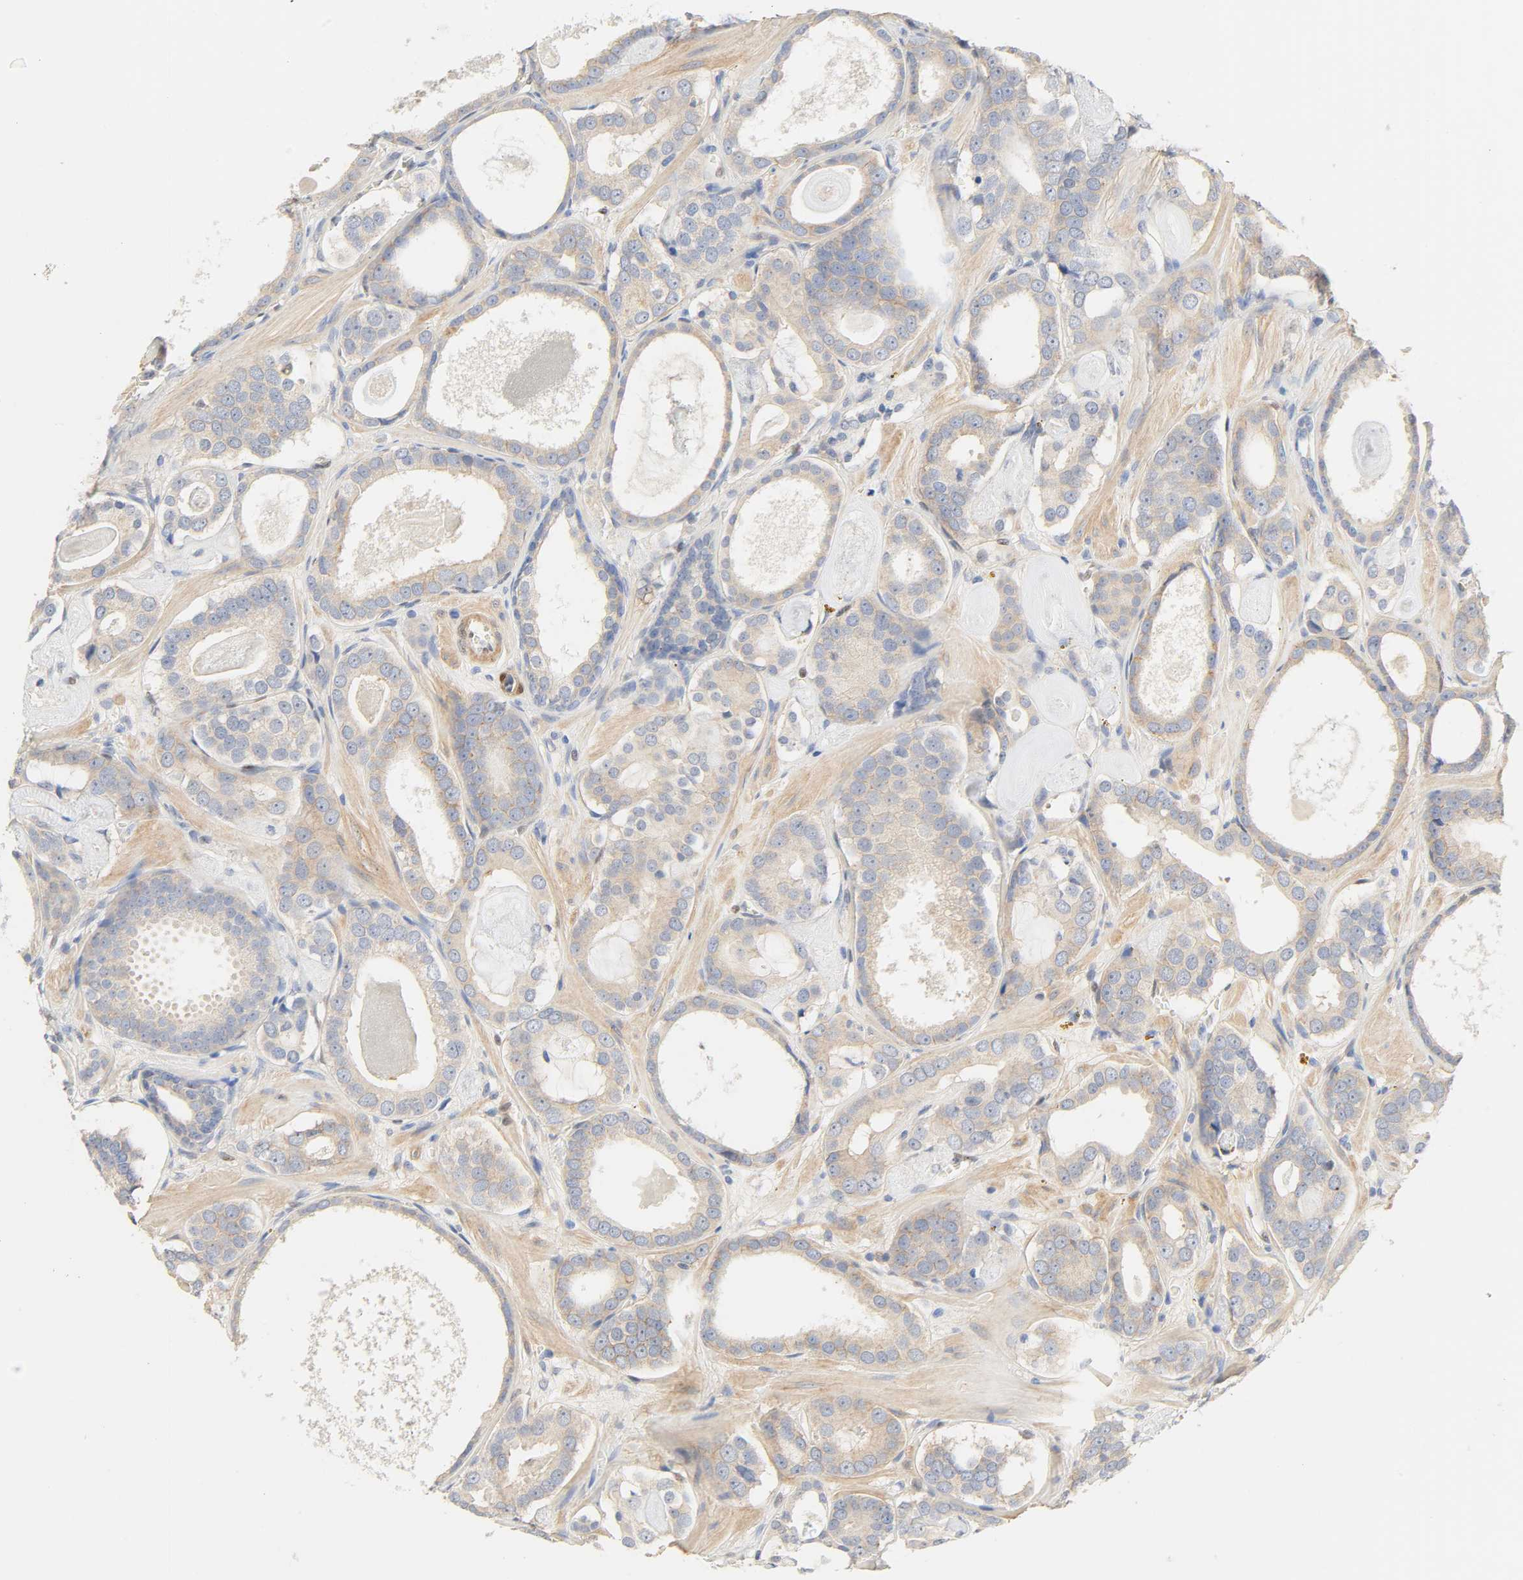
{"staining": {"intensity": "weak", "quantity": "25%-75%", "location": "cytoplasmic/membranous"}, "tissue": "prostate cancer", "cell_type": "Tumor cells", "image_type": "cancer", "snomed": [{"axis": "morphology", "description": "Adenocarcinoma, Low grade"}, {"axis": "topography", "description": "Prostate"}], "caption": "A brown stain shows weak cytoplasmic/membranous staining of a protein in prostate cancer tumor cells. (brown staining indicates protein expression, while blue staining denotes nuclei).", "gene": "BORCS8-MEF2B", "patient": {"sex": "male", "age": 57}}